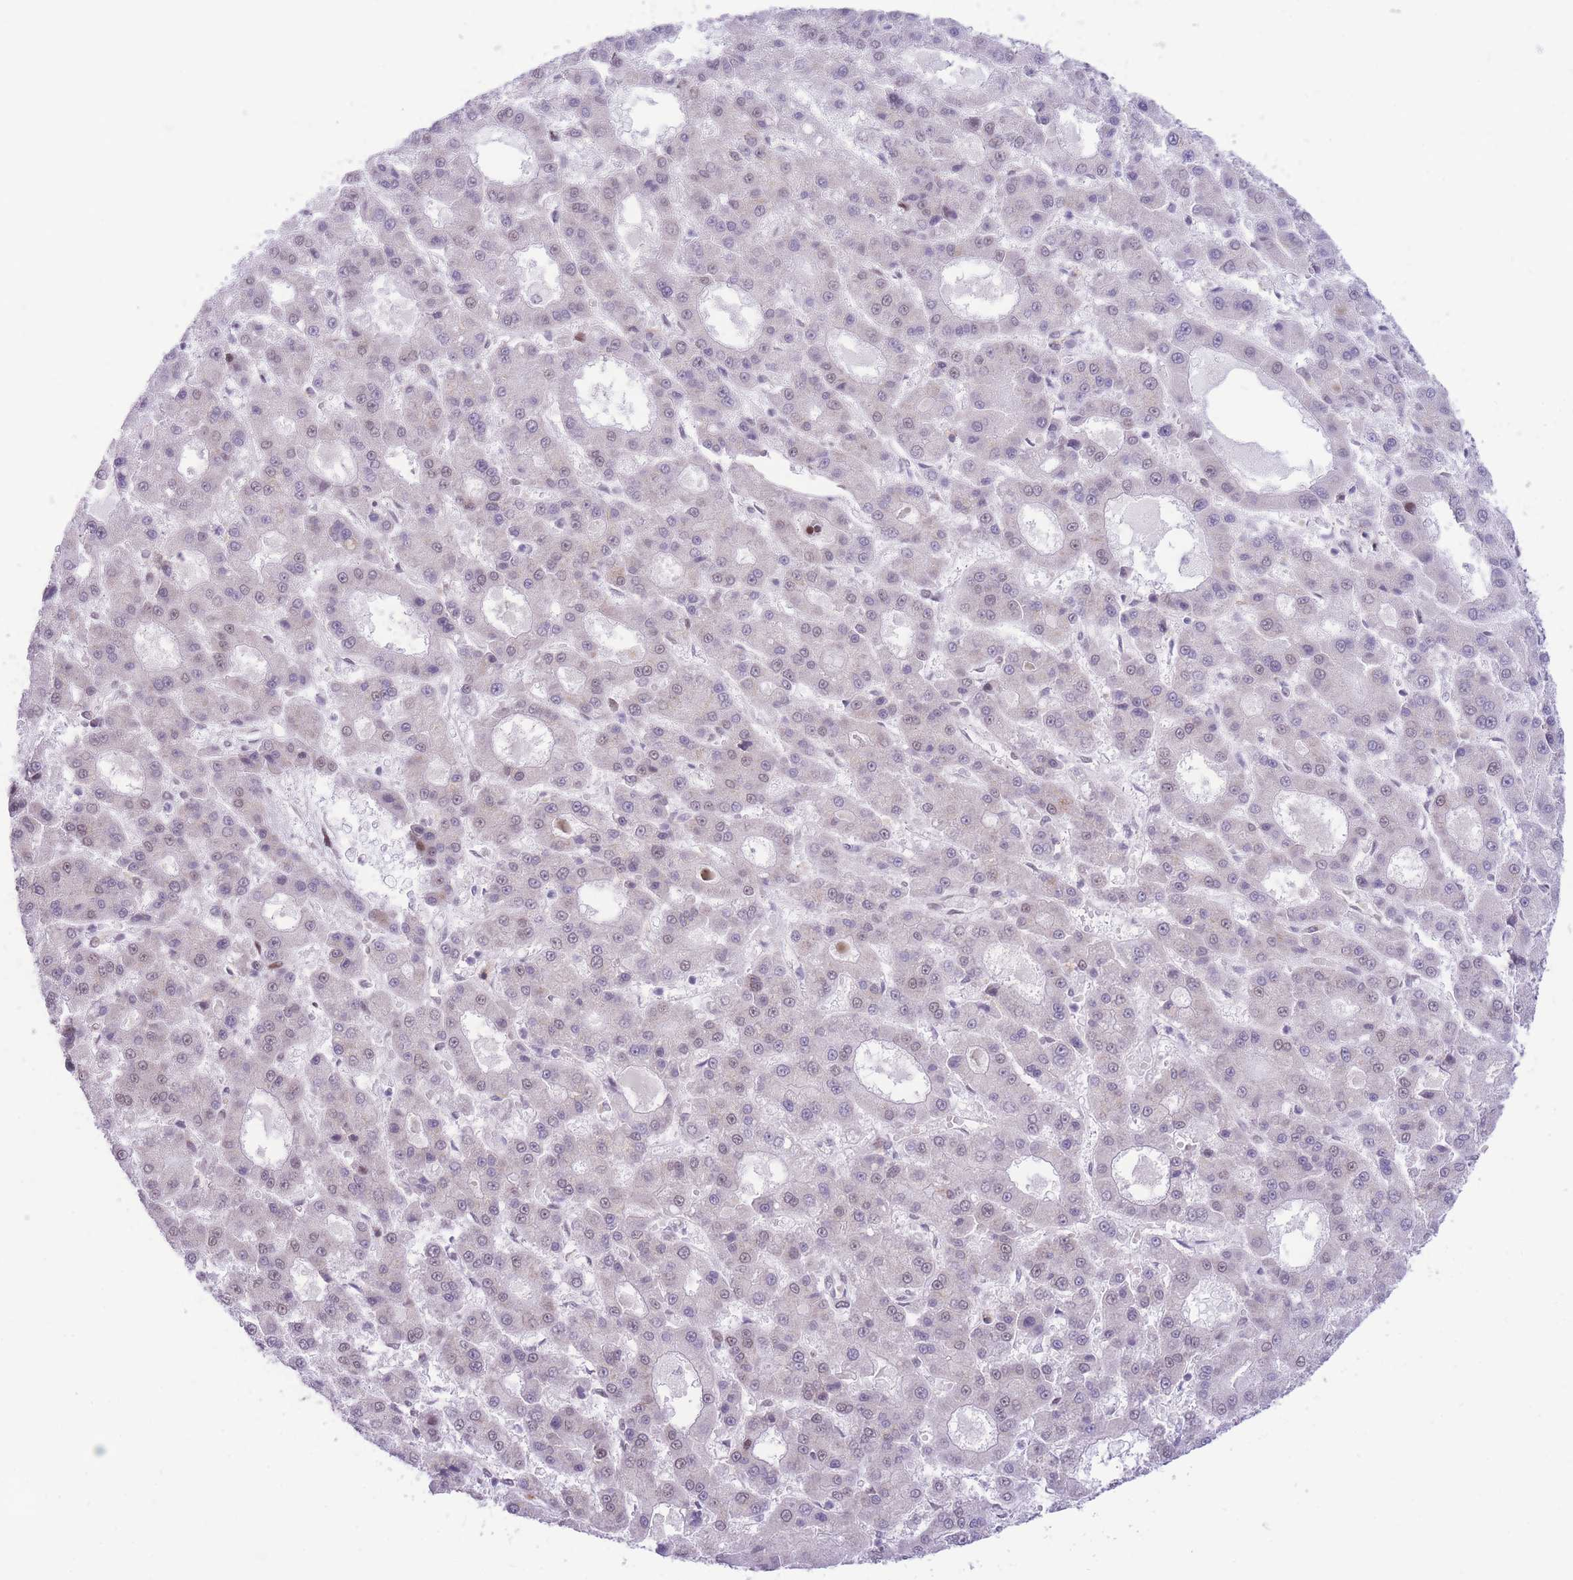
{"staining": {"intensity": "negative", "quantity": "none", "location": "none"}, "tissue": "liver cancer", "cell_type": "Tumor cells", "image_type": "cancer", "snomed": [{"axis": "morphology", "description": "Carcinoma, Hepatocellular, NOS"}, {"axis": "topography", "description": "Liver"}], "caption": "There is no significant positivity in tumor cells of liver cancer.", "gene": "PCIF1", "patient": {"sex": "male", "age": 70}}